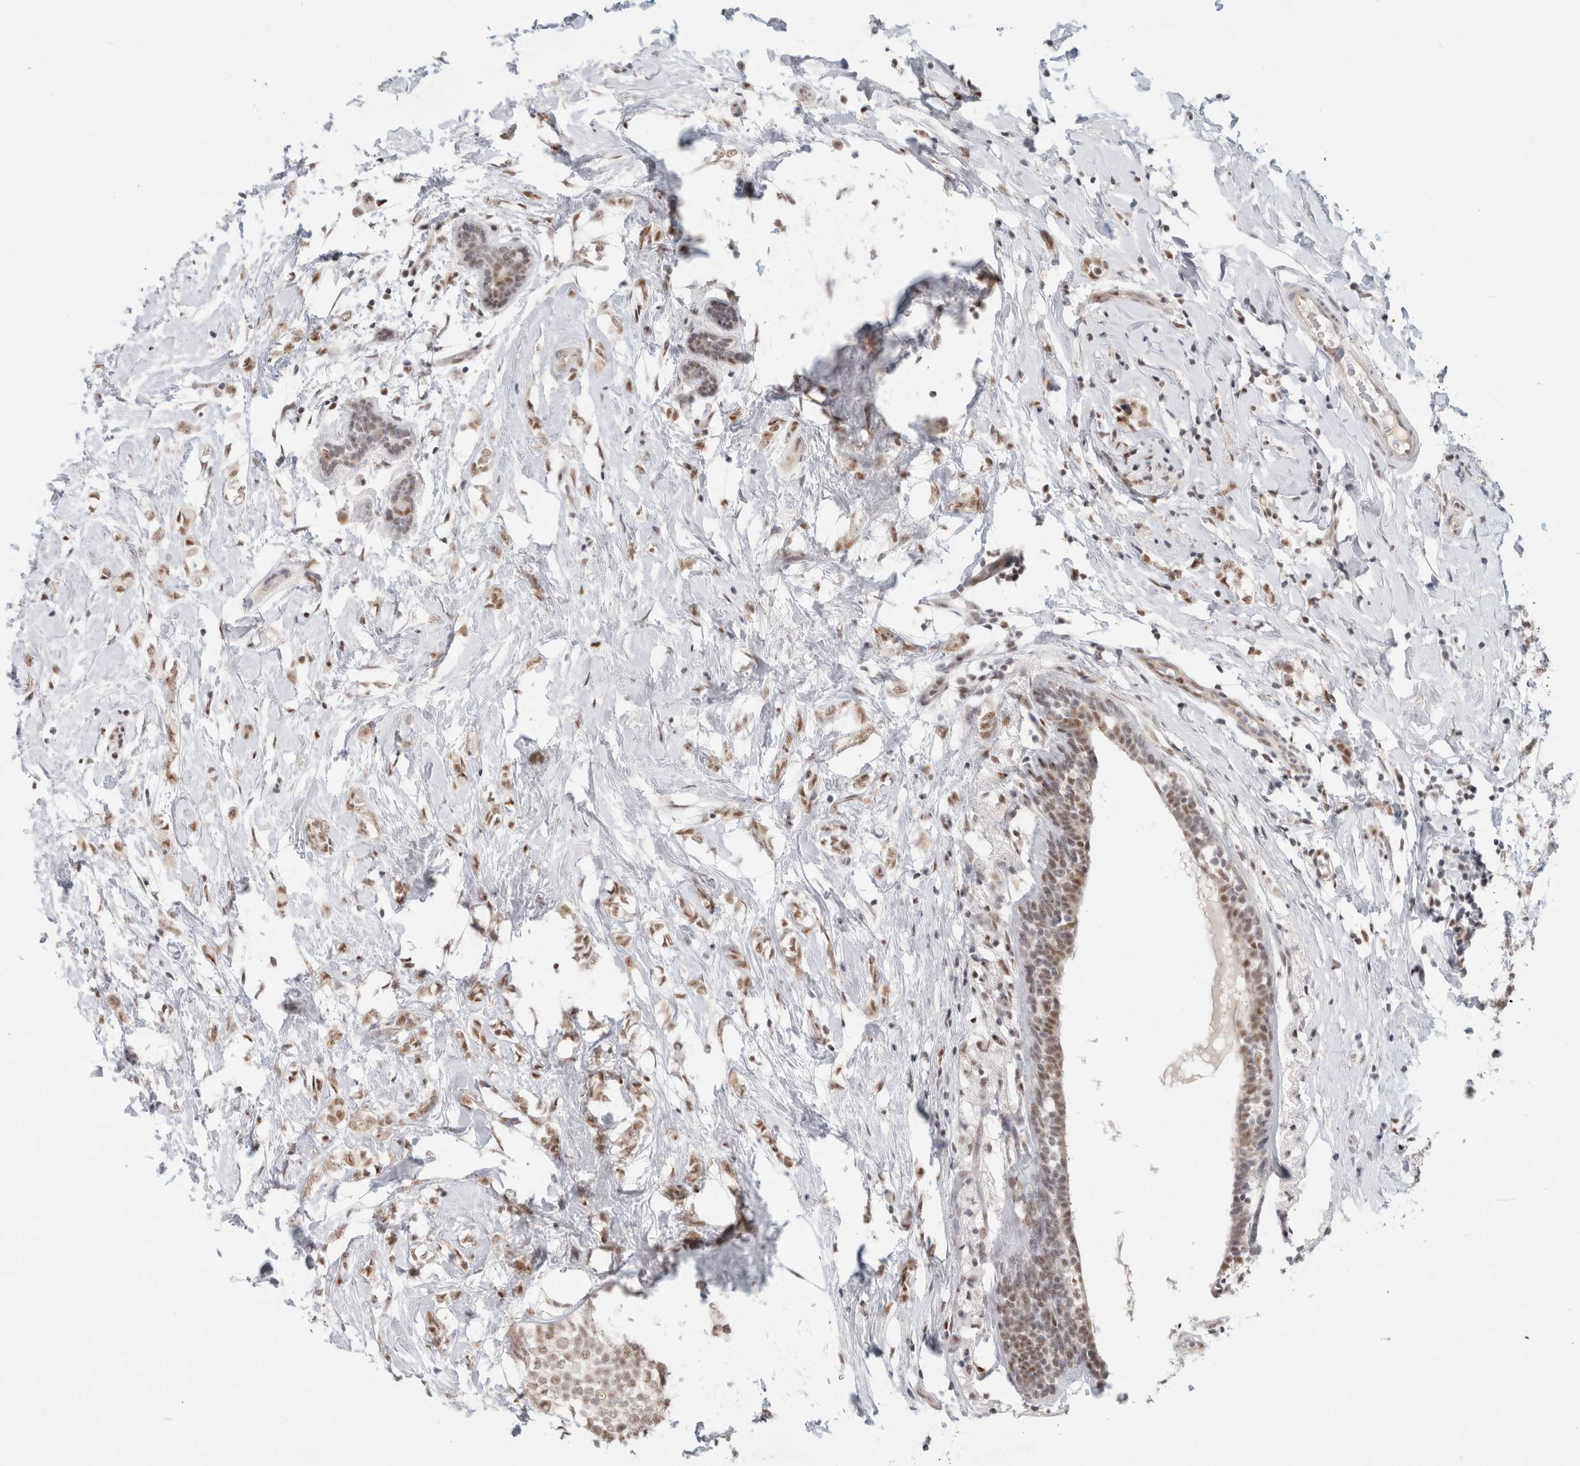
{"staining": {"intensity": "moderate", "quantity": ">75%", "location": "nuclear"}, "tissue": "breast cancer", "cell_type": "Tumor cells", "image_type": "cancer", "snomed": [{"axis": "morphology", "description": "Normal tissue, NOS"}, {"axis": "morphology", "description": "Lobular carcinoma"}, {"axis": "topography", "description": "Breast"}], "caption": "IHC photomicrograph of neoplastic tissue: breast cancer (lobular carcinoma) stained using IHC displays medium levels of moderate protein expression localized specifically in the nuclear of tumor cells, appearing as a nuclear brown color.", "gene": "TRMT12", "patient": {"sex": "female", "age": 47}}